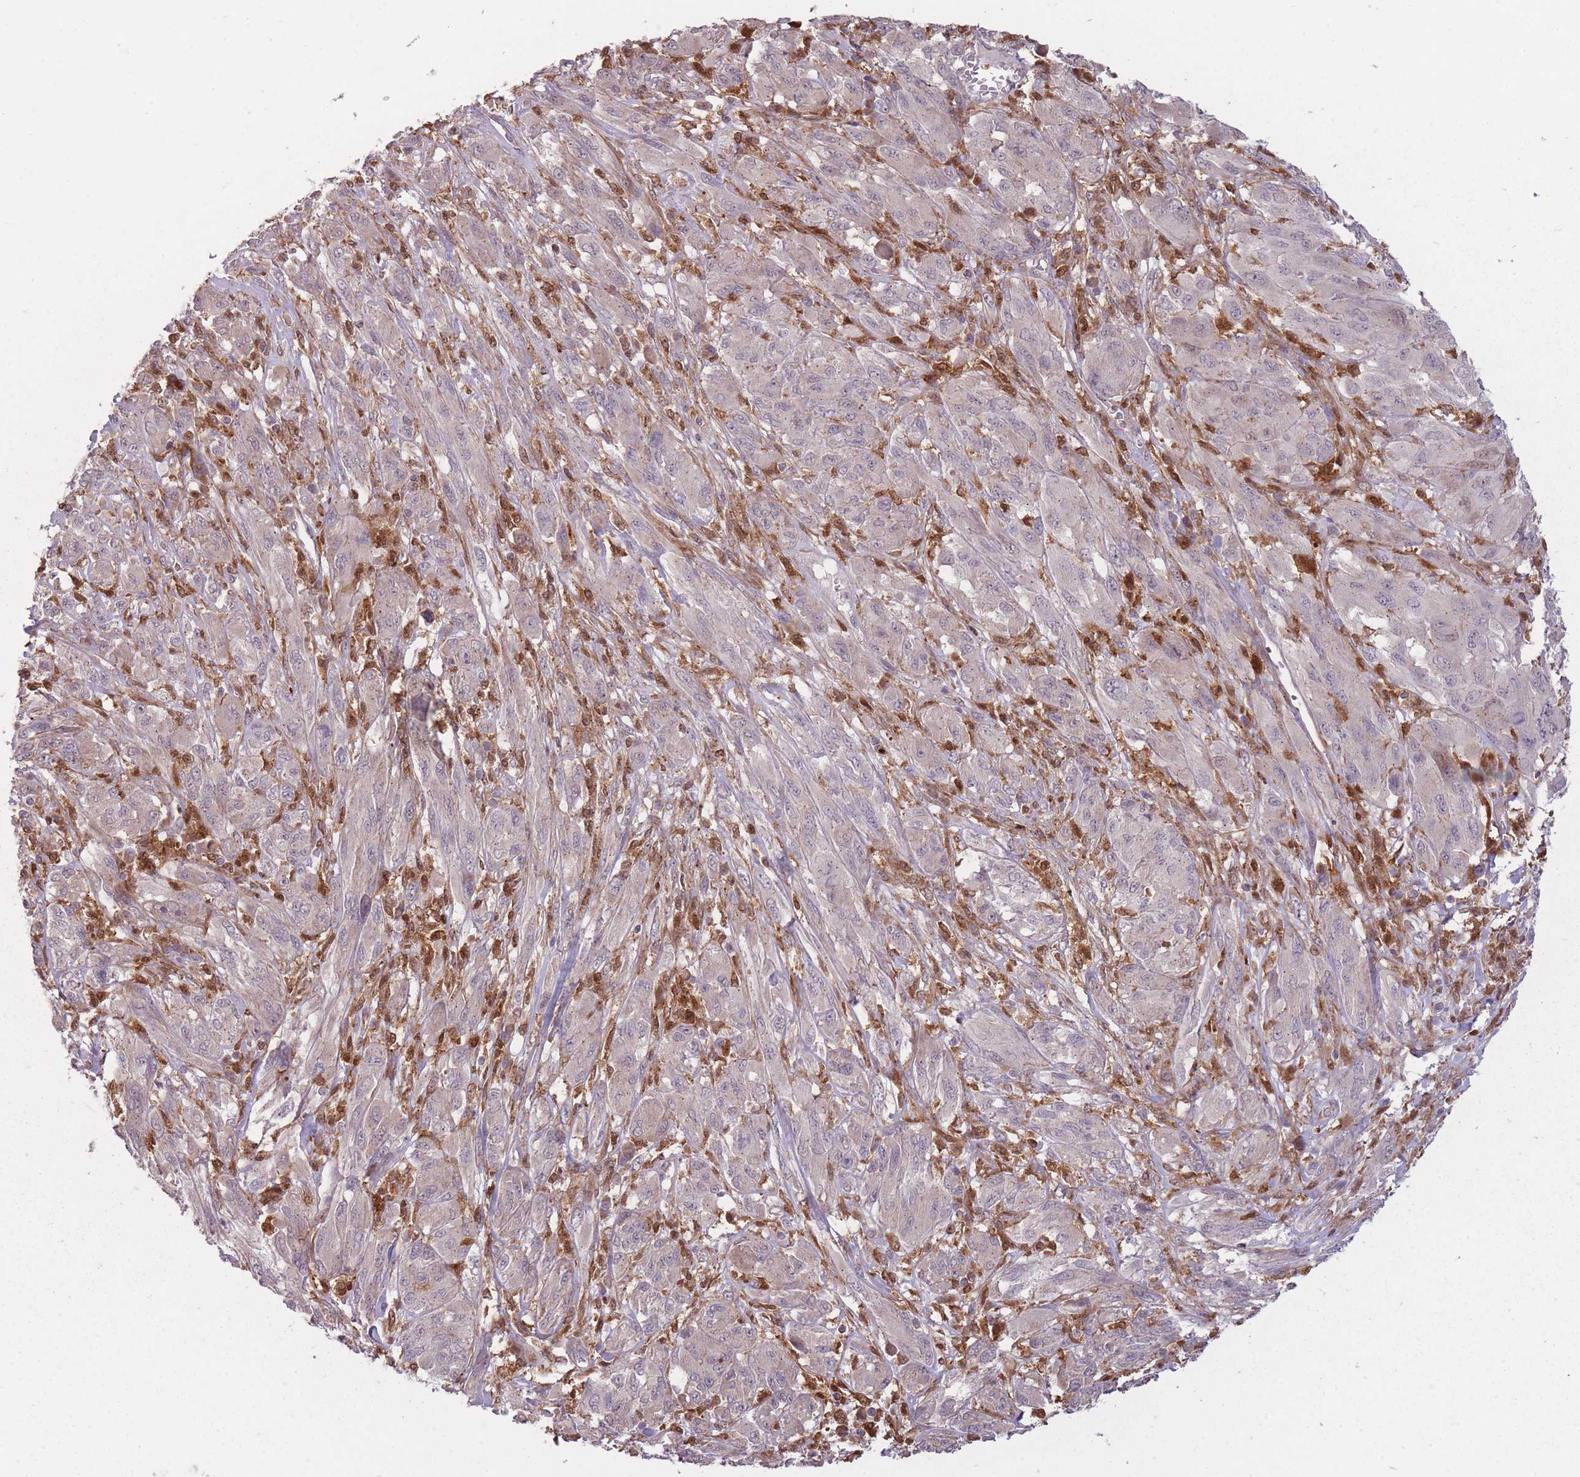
{"staining": {"intensity": "negative", "quantity": "none", "location": "none"}, "tissue": "melanoma", "cell_type": "Tumor cells", "image_type": "cancer", "snomed": [{"axis": "morphology", "description": "Malignant melanoma, NOS"}, {"axis": "topography", "description": "Skin"}], "caption": "Melanoma stained for a protein using IHC reveals no positivity tumor cells.", "gene": "LGALS9", "patient": {"sex": "female", "age": 91}}